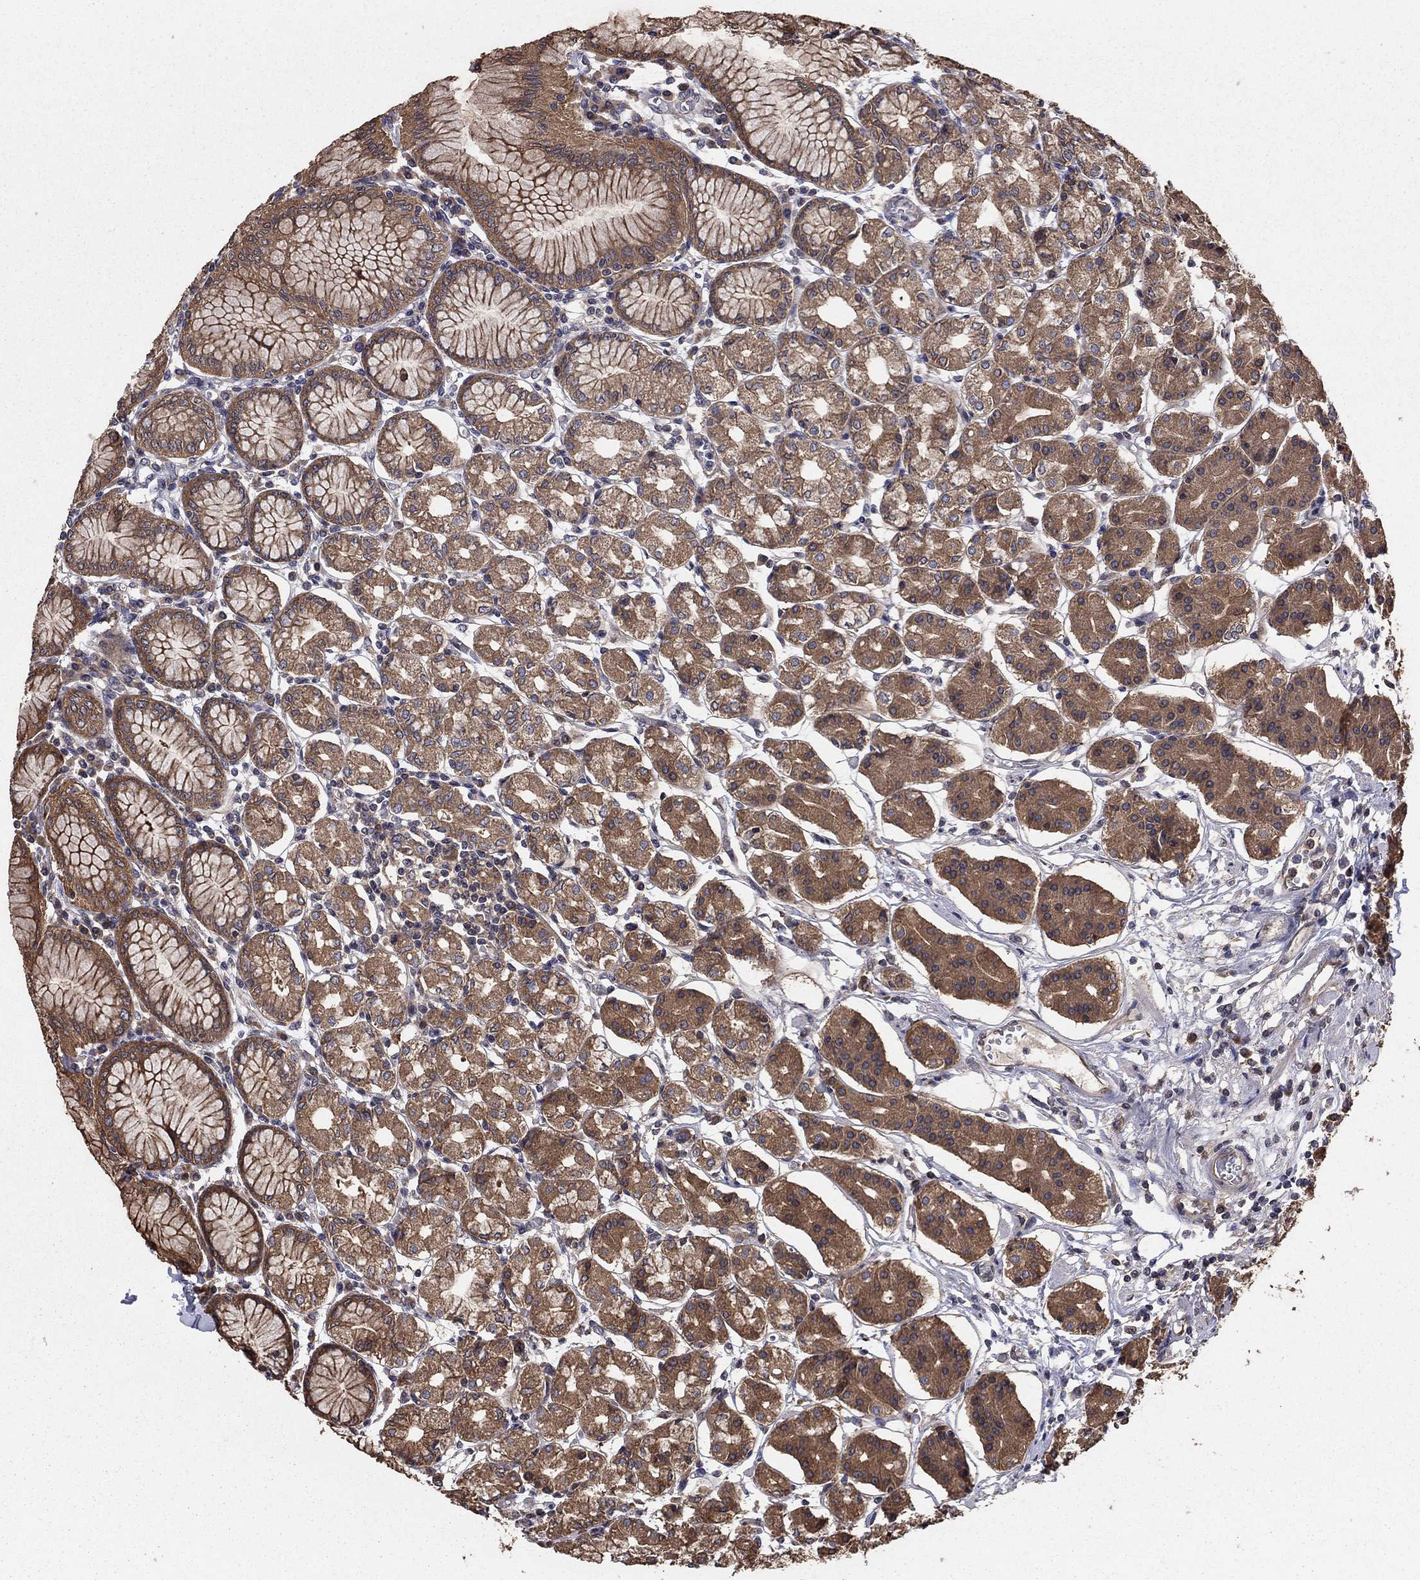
{"staining": {"intensity": "moderate", "quantity": ">75%", "location": "cytoplasmic/membranous"}, "tissue": "stomach", "cell_type": "Glandular cells", "image_type": "normal", "snomed": [{"axis": "morphology", "description": "Normal tissue, NOS"}, {"axis": "topography", "description": "Skeletal muscle"}, {"axis": "topography", "description": "Stomach"}], "caption": "Unremarkable stomach demonstrates moderate cytoplasmic/membranous expression in about >75% of glandular cells, visualized by immunohistochemistry.", "gene": "BABAM2", "patient": {"sex": "female", "age": 57}}